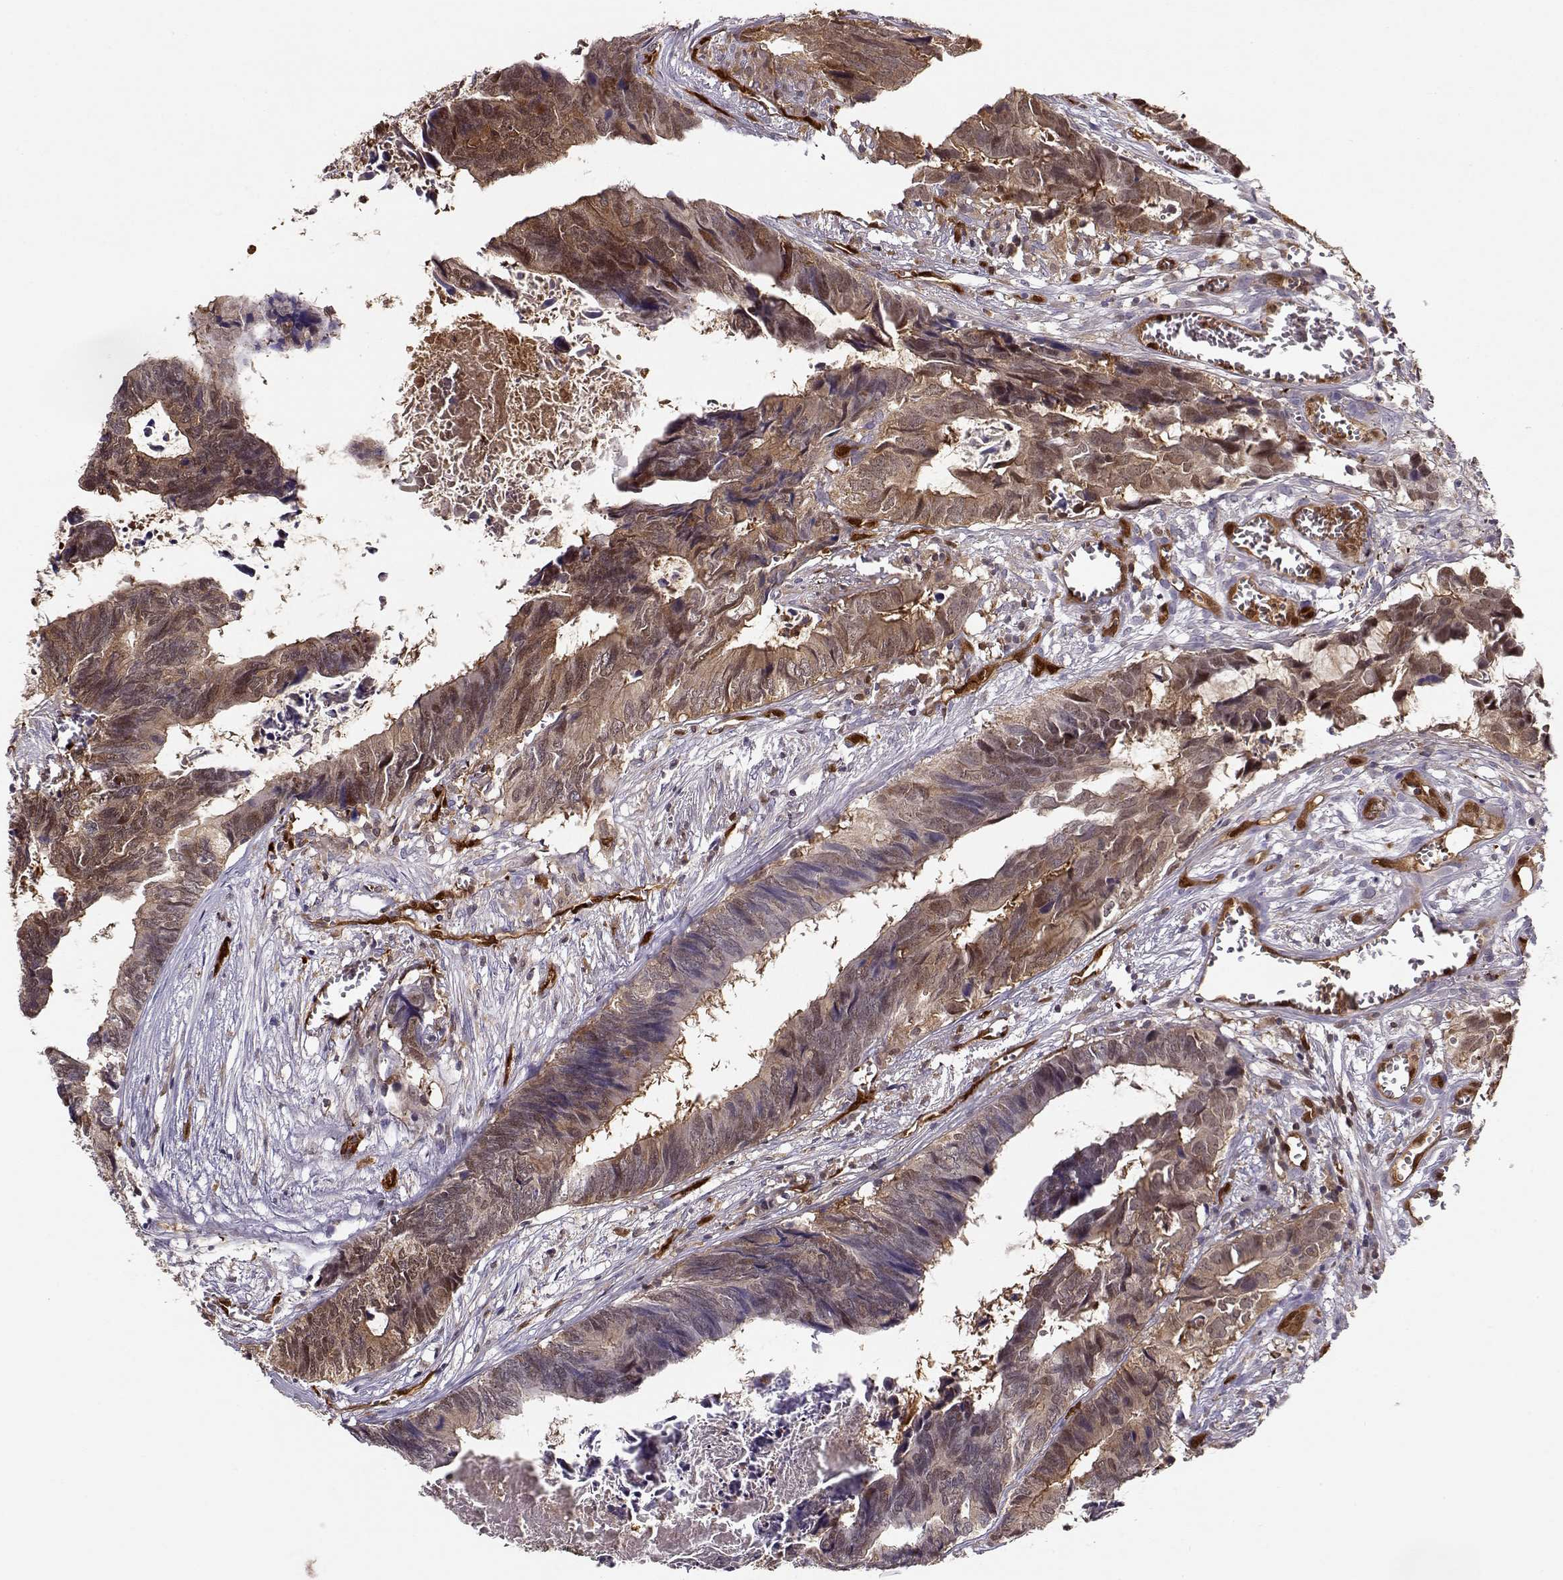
{"staining": {"intensity": "moderate", "quantity": ">75%", "location": "cytoplasmic/membranous"}, "tissue": "colorectal cancer", "cell_type": "Tumor cells", "image_type": "cancer", "snomed": [{"axis": "morphology", "description": "Adenocarcinoma, NOS"}, {"axis": "topography", "description": "Colon"}], "caption": "Immunohistochemistry (IHC) photomicrograph of human colorectal adenocarcinoma stained for a protein (brown), which reveals medium levels of moderate cytoplasmic/membranous staining in approximately >75% of tumor cells.", "gene": "PNP", "patient": {"sex": "female", "age": 82}}